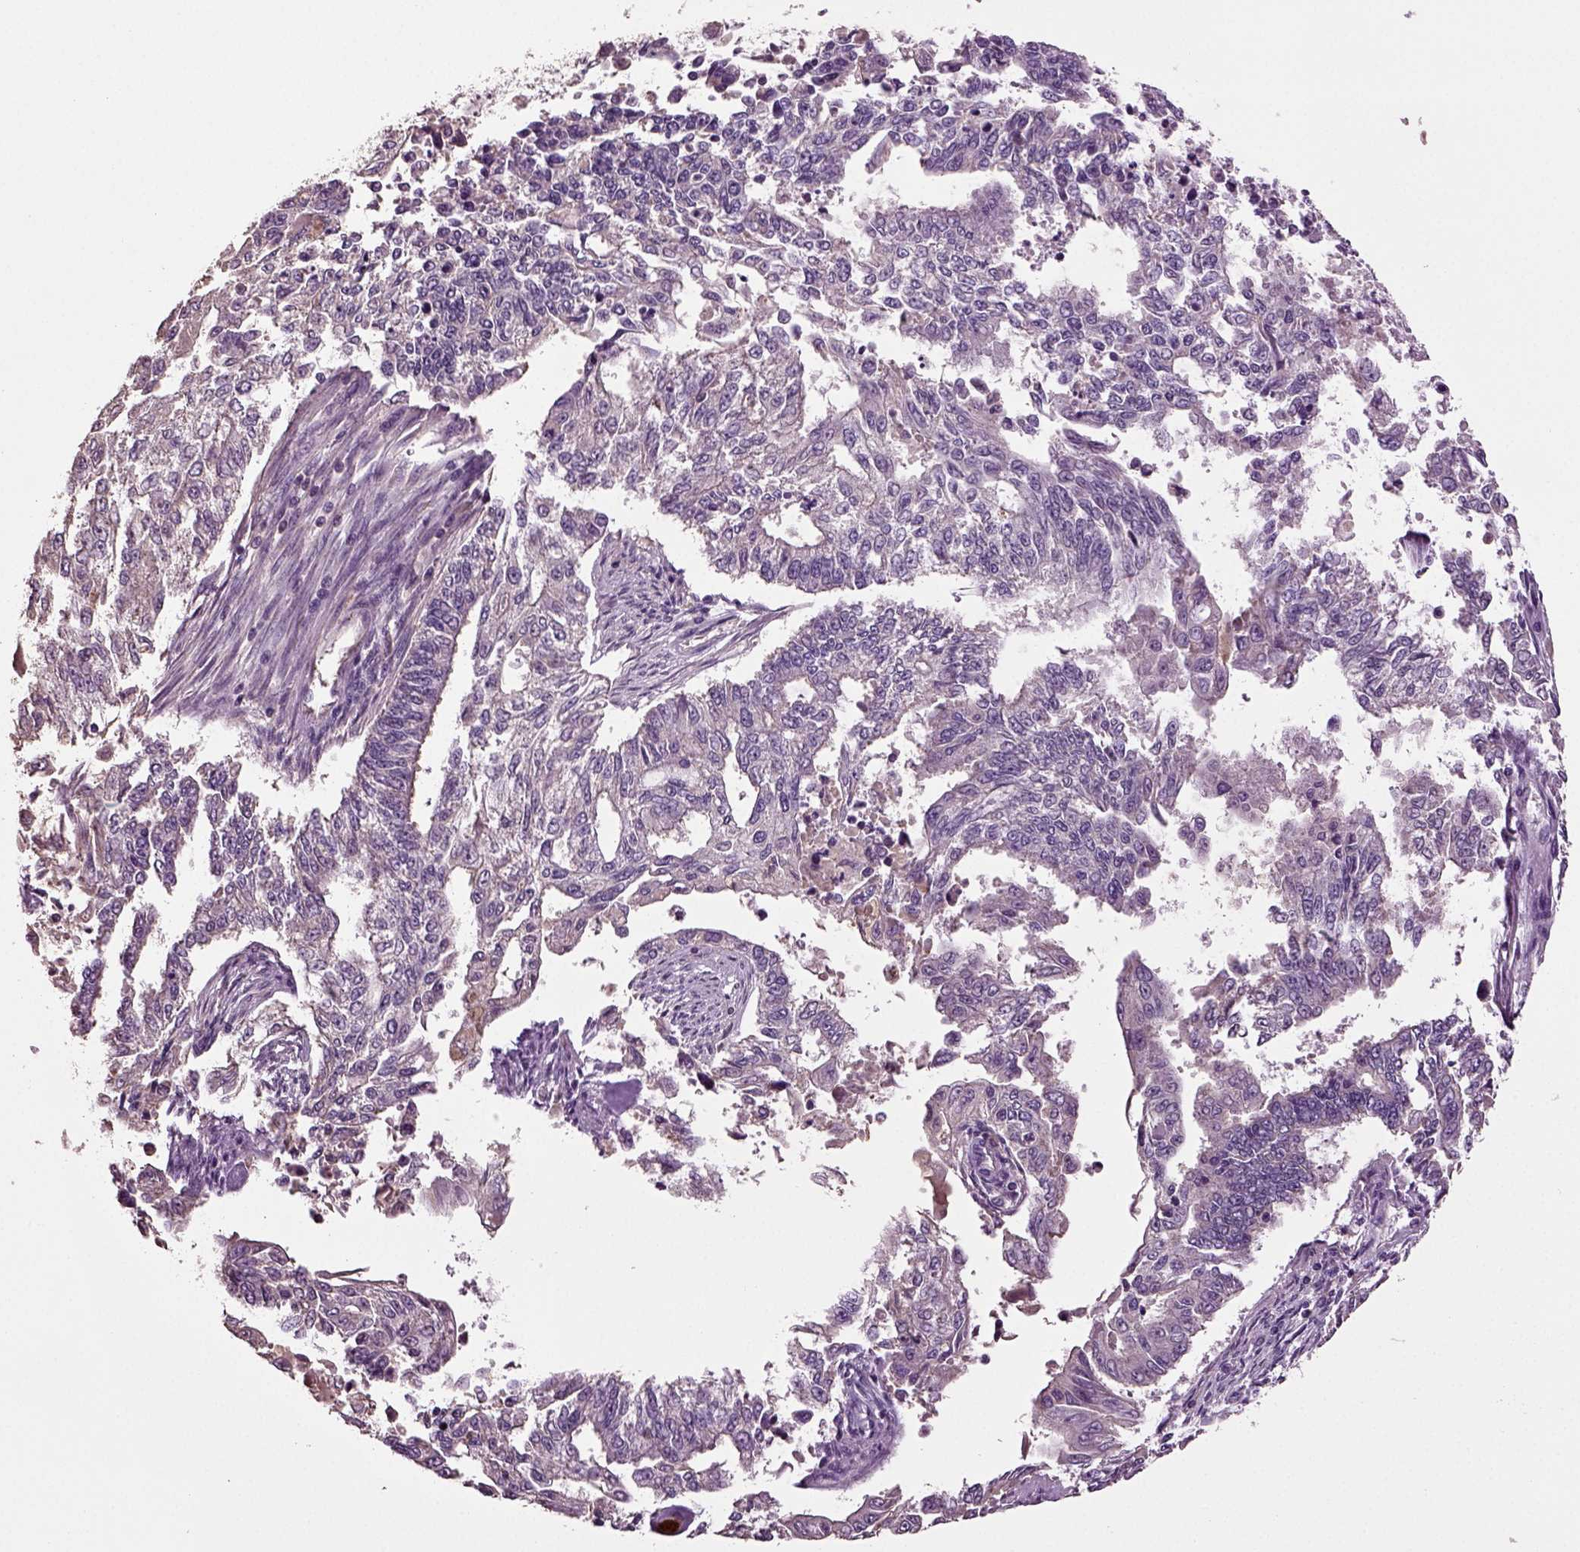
{"staining": {"intensity": "negative", "quantity": "none", "location": "none"}, "tissue": "endometrial cancer", "cell_type": "Tumor cells", "image_type": "cancer", "snomed": [{"axis": "morphology", "description": "Adenocarcinoma, NOS"}, {"axis": "topography", "description": "Uterus"}], "caption": "Tumor cells show no significant positivity in endometrial adenocarcinoma.", "gene": "DEFB118", "patient": {"sex": "female", "age": 59}}